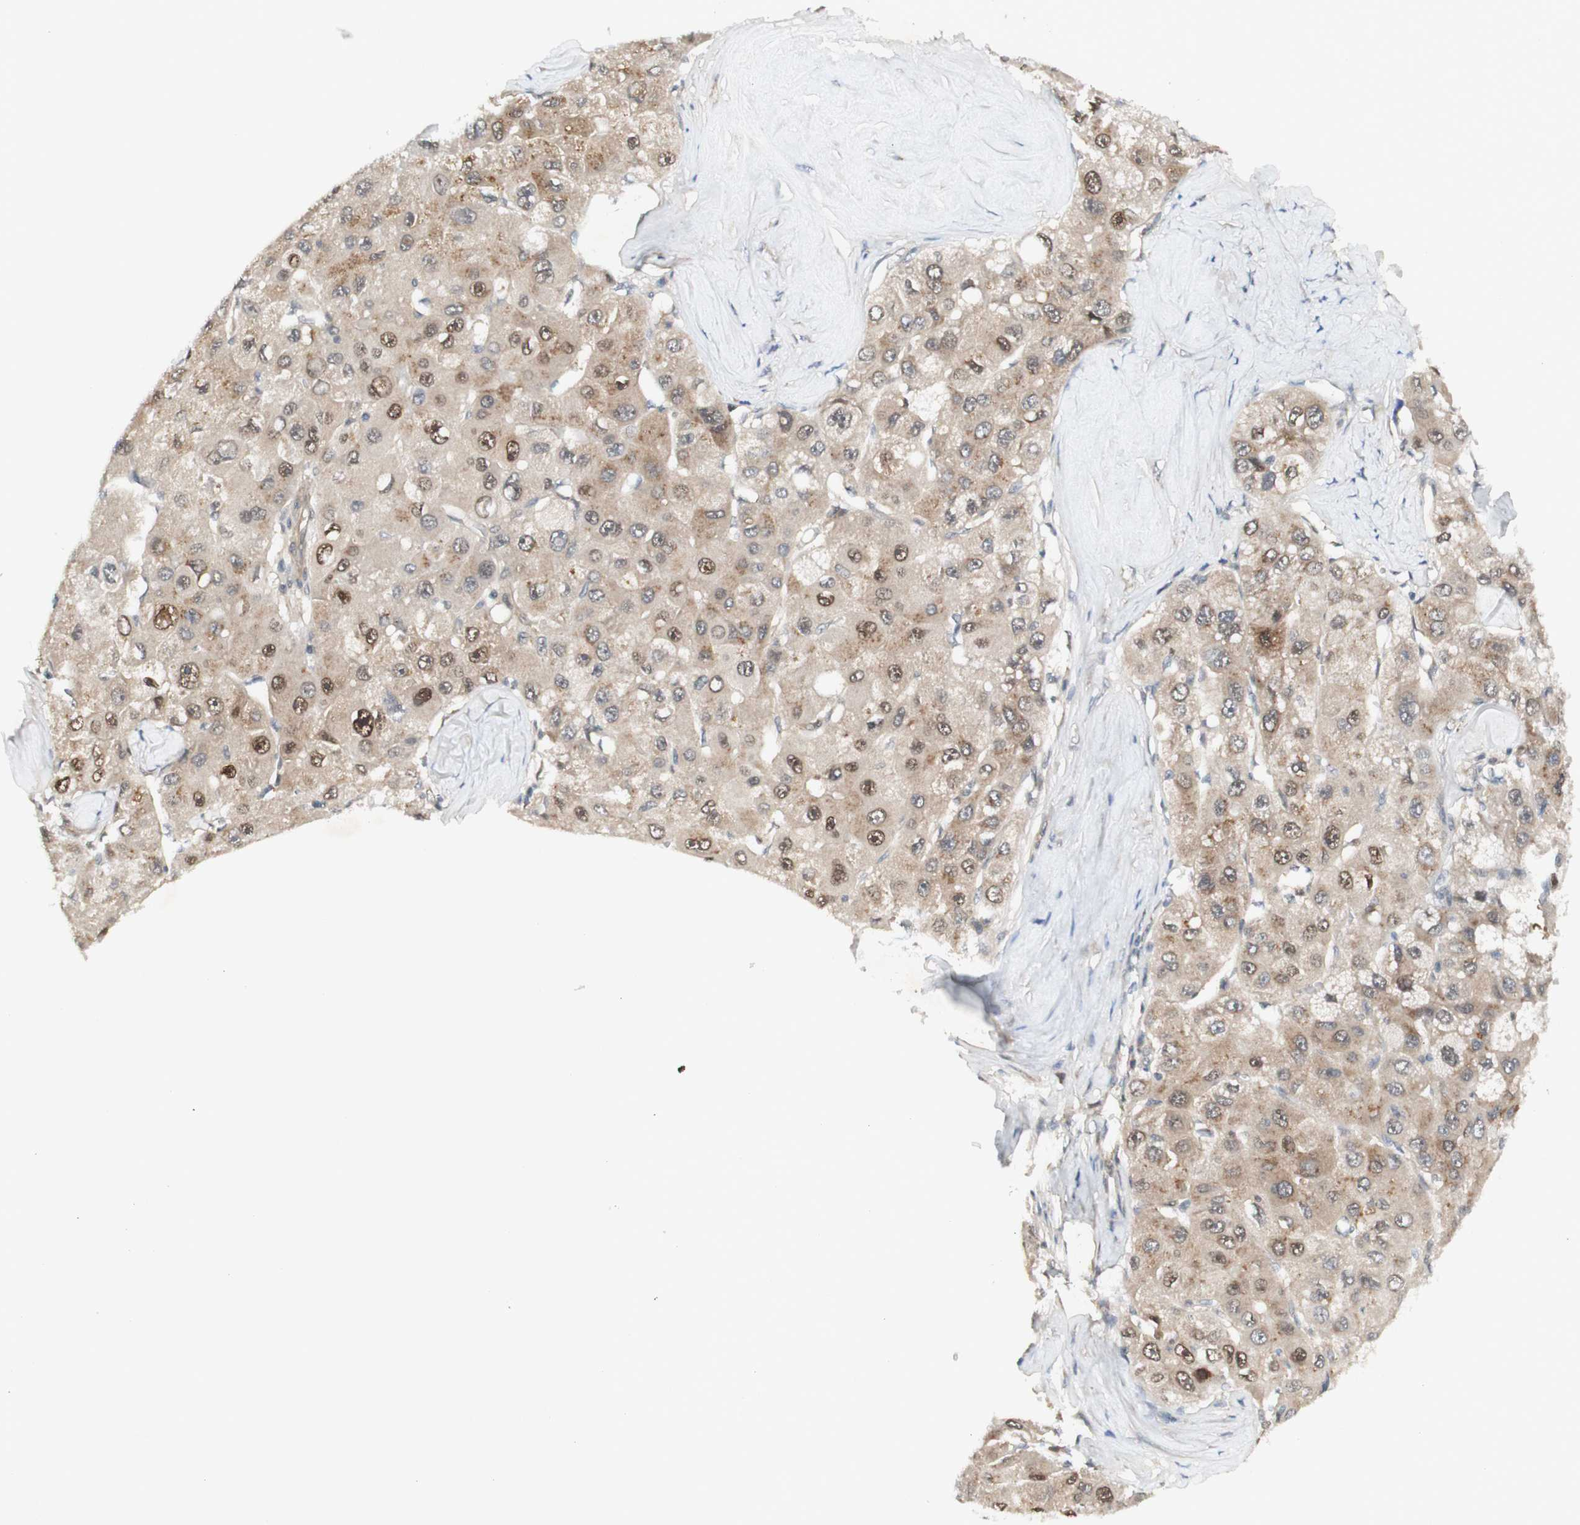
{"staining": {"intensity": "weak", "quantity": ">75%", "location": "nuclear"}, "tissue": "liver cancer", "cell_type": "Tumor cells", "image_type": "cancer", "snomed": [{"axis": "morphology", "description": "Carcinoma, Hepatocellular, NOS"}, {"axis": "topography", "description": "Liver"}], "caption": "Liver cancer (hepatocellular carcinoma) was stained to show a protein in brown. There is low levels of weak nuclear staining in about >75% of tumor cells.", "gene": "RFNG", "patient": {"sex": "male", "age": 80}}